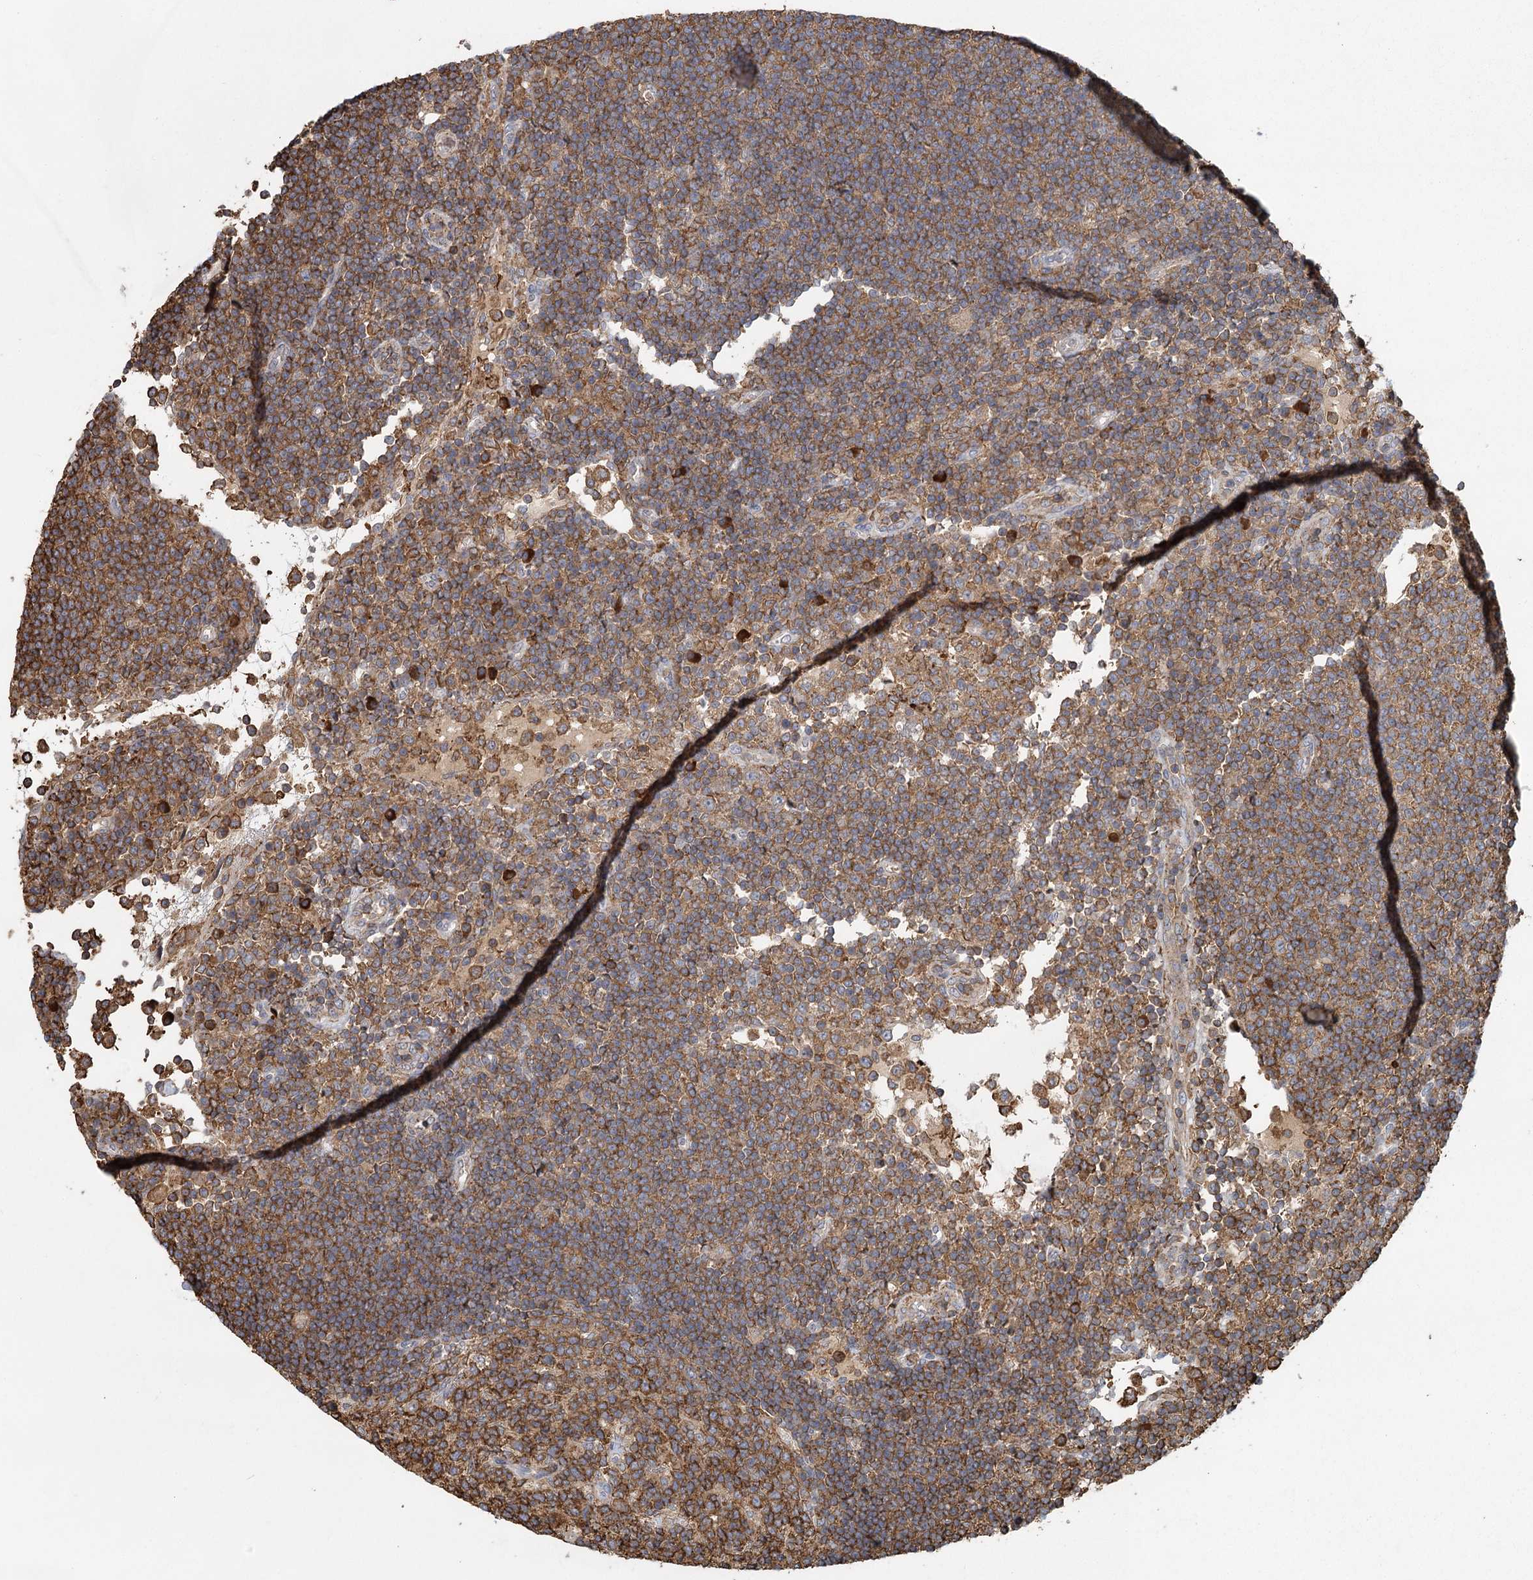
{"staining": {"intensity": "moderate", "quantity": ">75%", "location": "cytoplasmic/membranous"}, "tissue": "lymph node", "cell_type": "Germinal center cells", "image_type": "normal", "snomed": [{"axis": "morphology", "description": "Normal tissue, NOS"}, {"axis": "topography", "description": "Lymph node"}], "caption": "IHC image of normal human lymph node stained for a protein (brown), which reveals medium levels of moderate cytoplasmic/membranous positivity in approximately >75% of germinal center cells.", "gene": "PLEKHA7", "patient": {"sex": "female", "age": 53}}